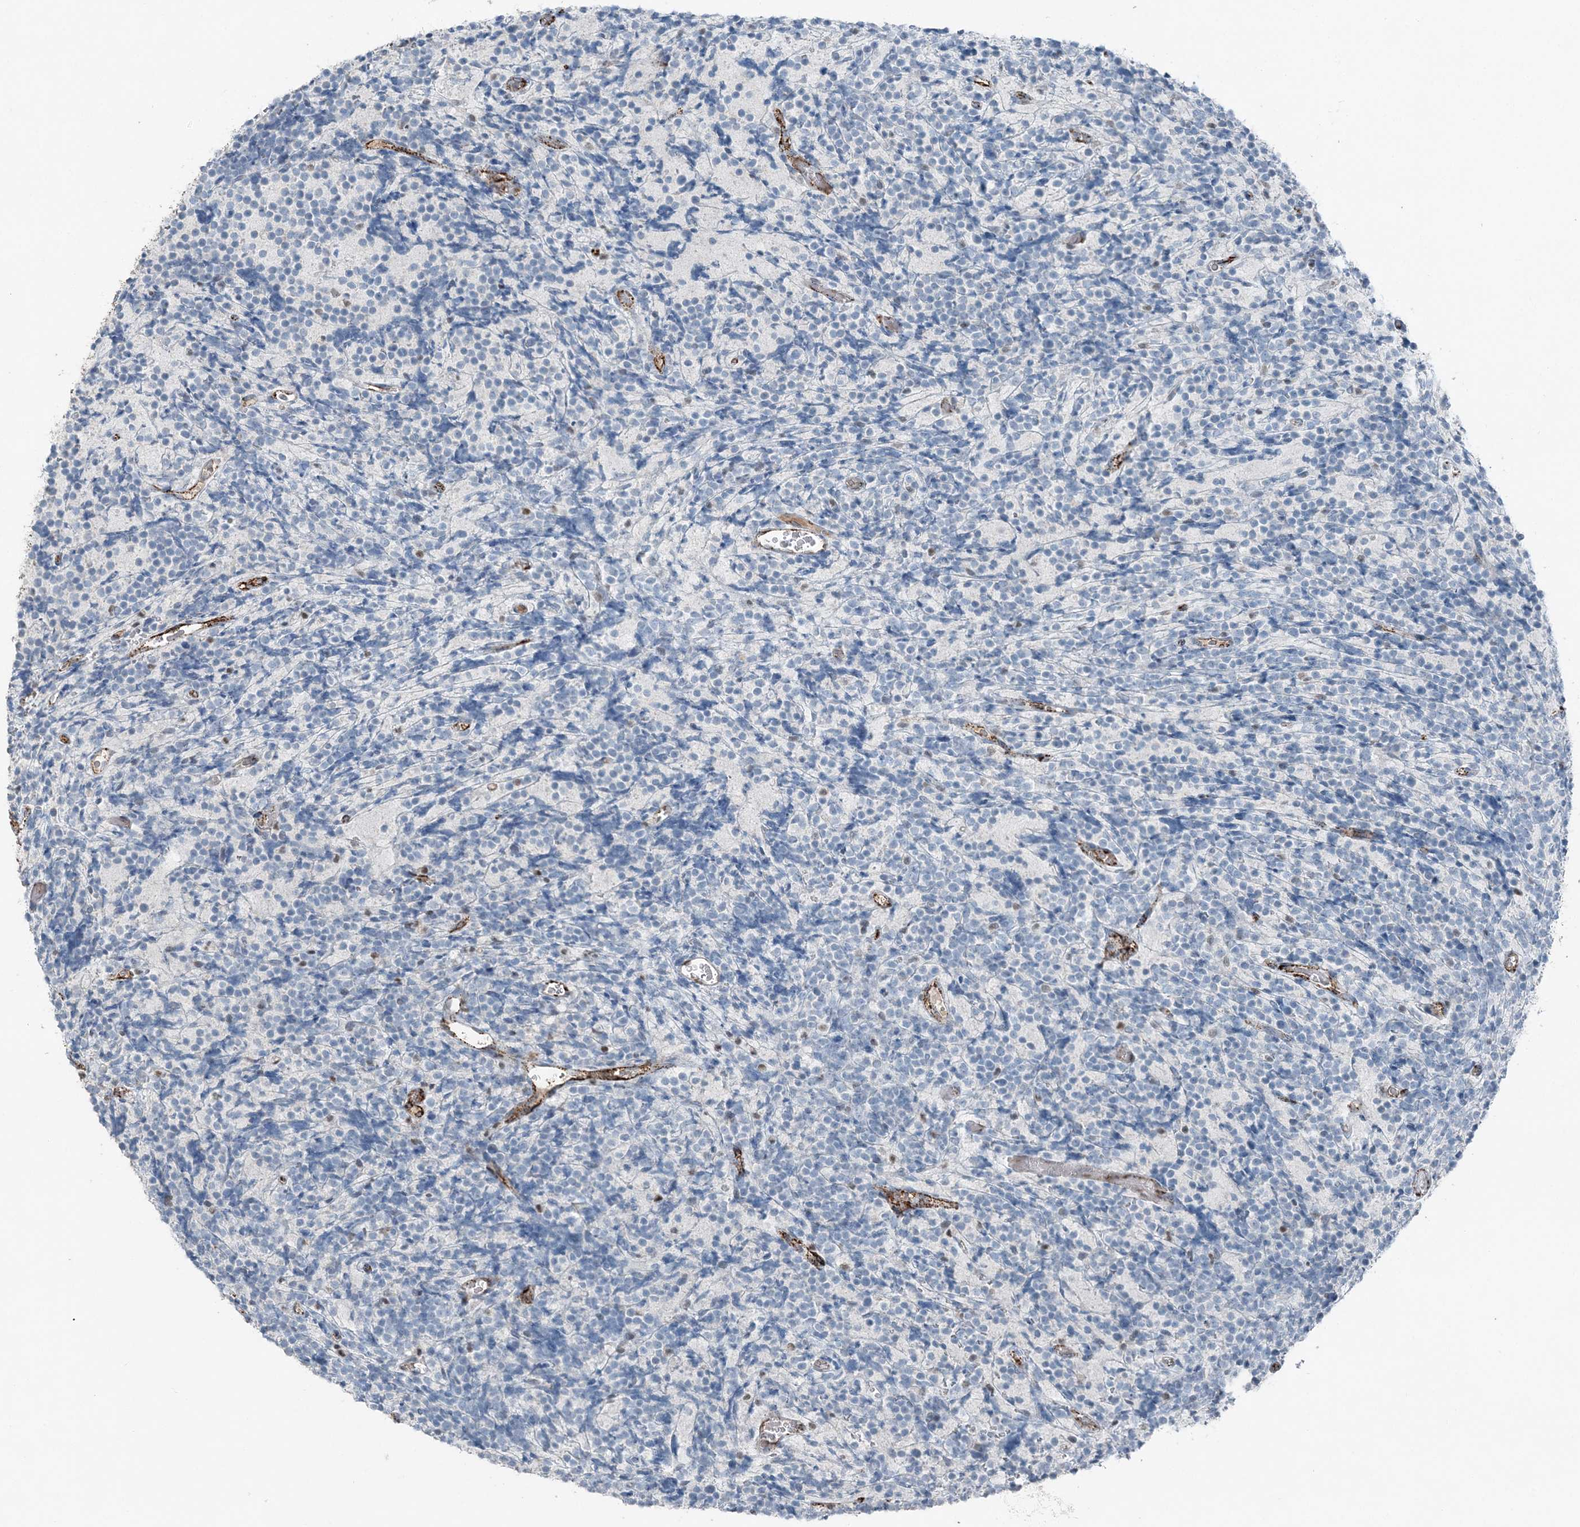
{"staining": {"intensity": "negative", "quantity": "none", "location": "none"}, "tissue": "glioma", "cell_type": "Tumor cells", "image_type": "cancer", "snomed": [{"axis": "morphology", "description": "Glioma, malignant, Low grade"}, {"axis": "topography", "description": "Brain"}], "caption": "This is an immunohistochemistry (IHC) image of malignant low-grade glioma. There is no positivity in tumor cells.", "gene": "ELOVL7", "patient": {"sex": "female", "age": 1}}